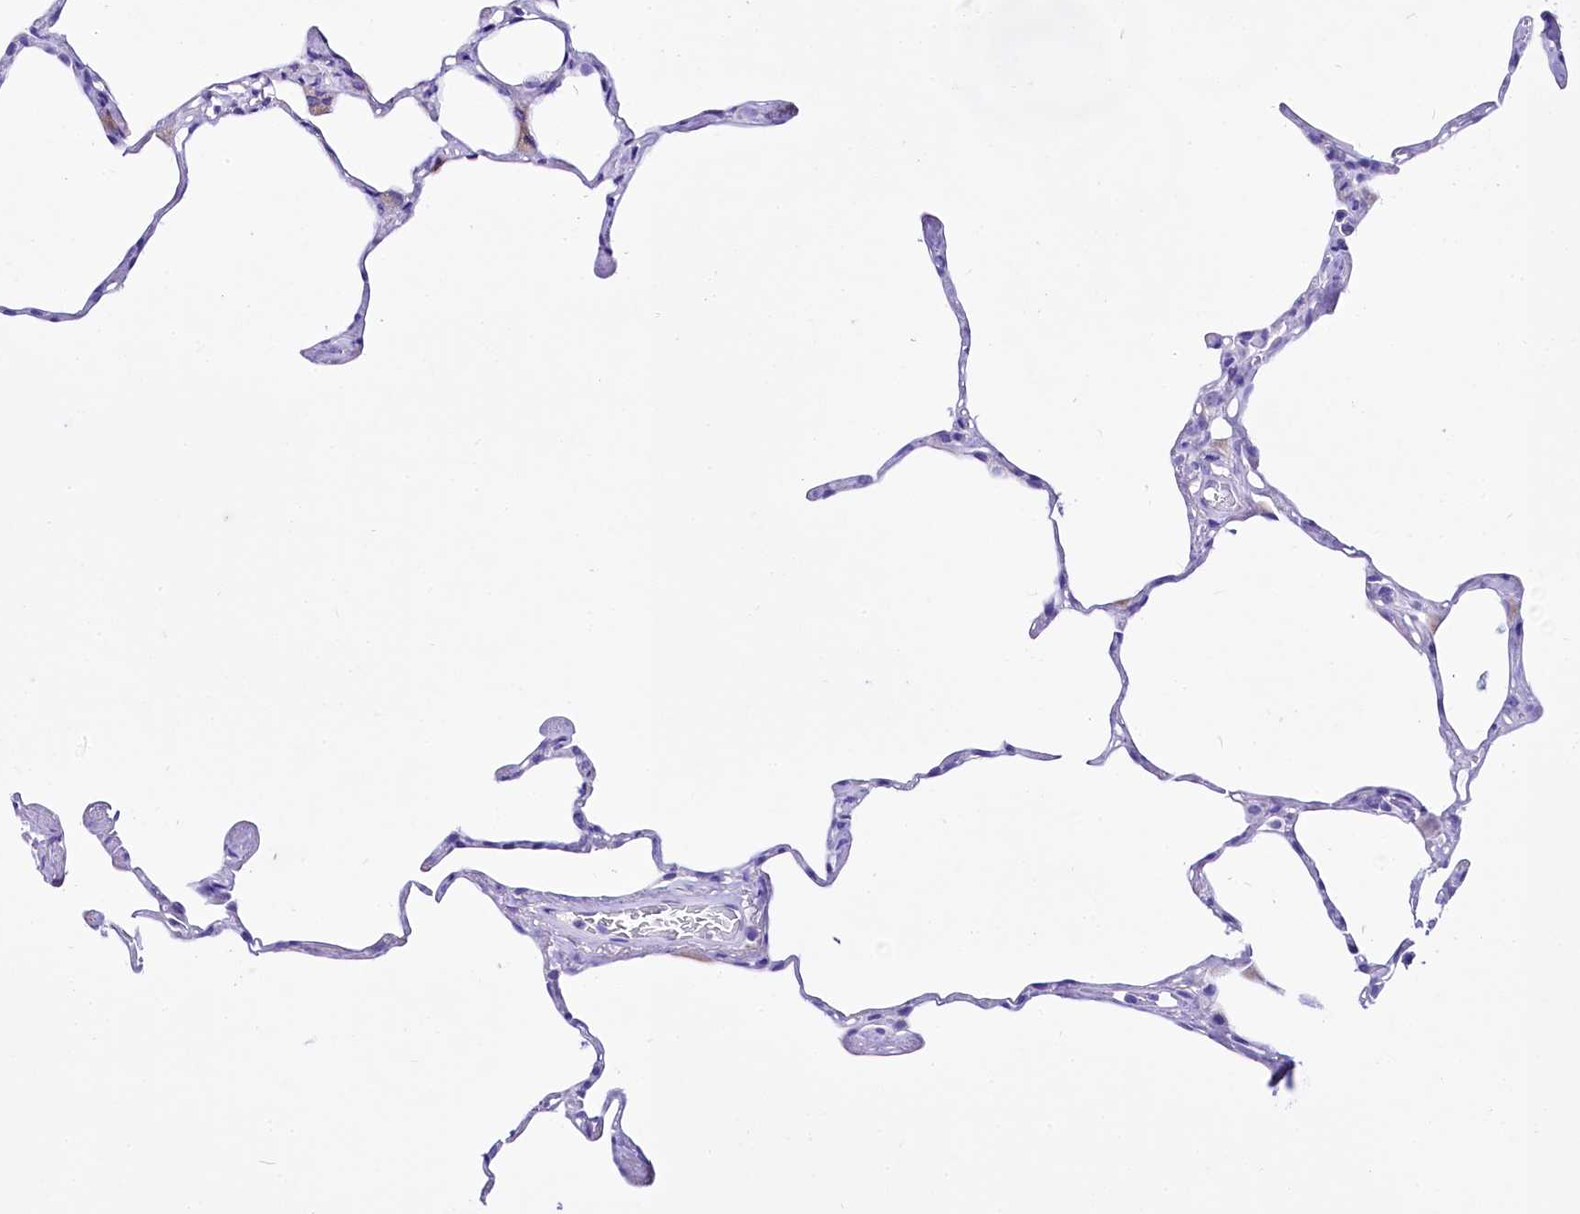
{"staining": {"intensity": "negative", "quantity": "none", "location": "none"}, "tissue": "lung", "cell_type": "Alveolar cells", "image_type": "normal", "snomed": [{"axis": "morphology", "description": "Normal tissue, NOS"}, {"axis": "topography", "description": "Lung"}], "caption": "IHC image of normal lung stained for a protein (brown), which reveals no positivity in alveolar cells.", "gene": "A2ML1", "patient": {"sex": "male", "age": 65}}